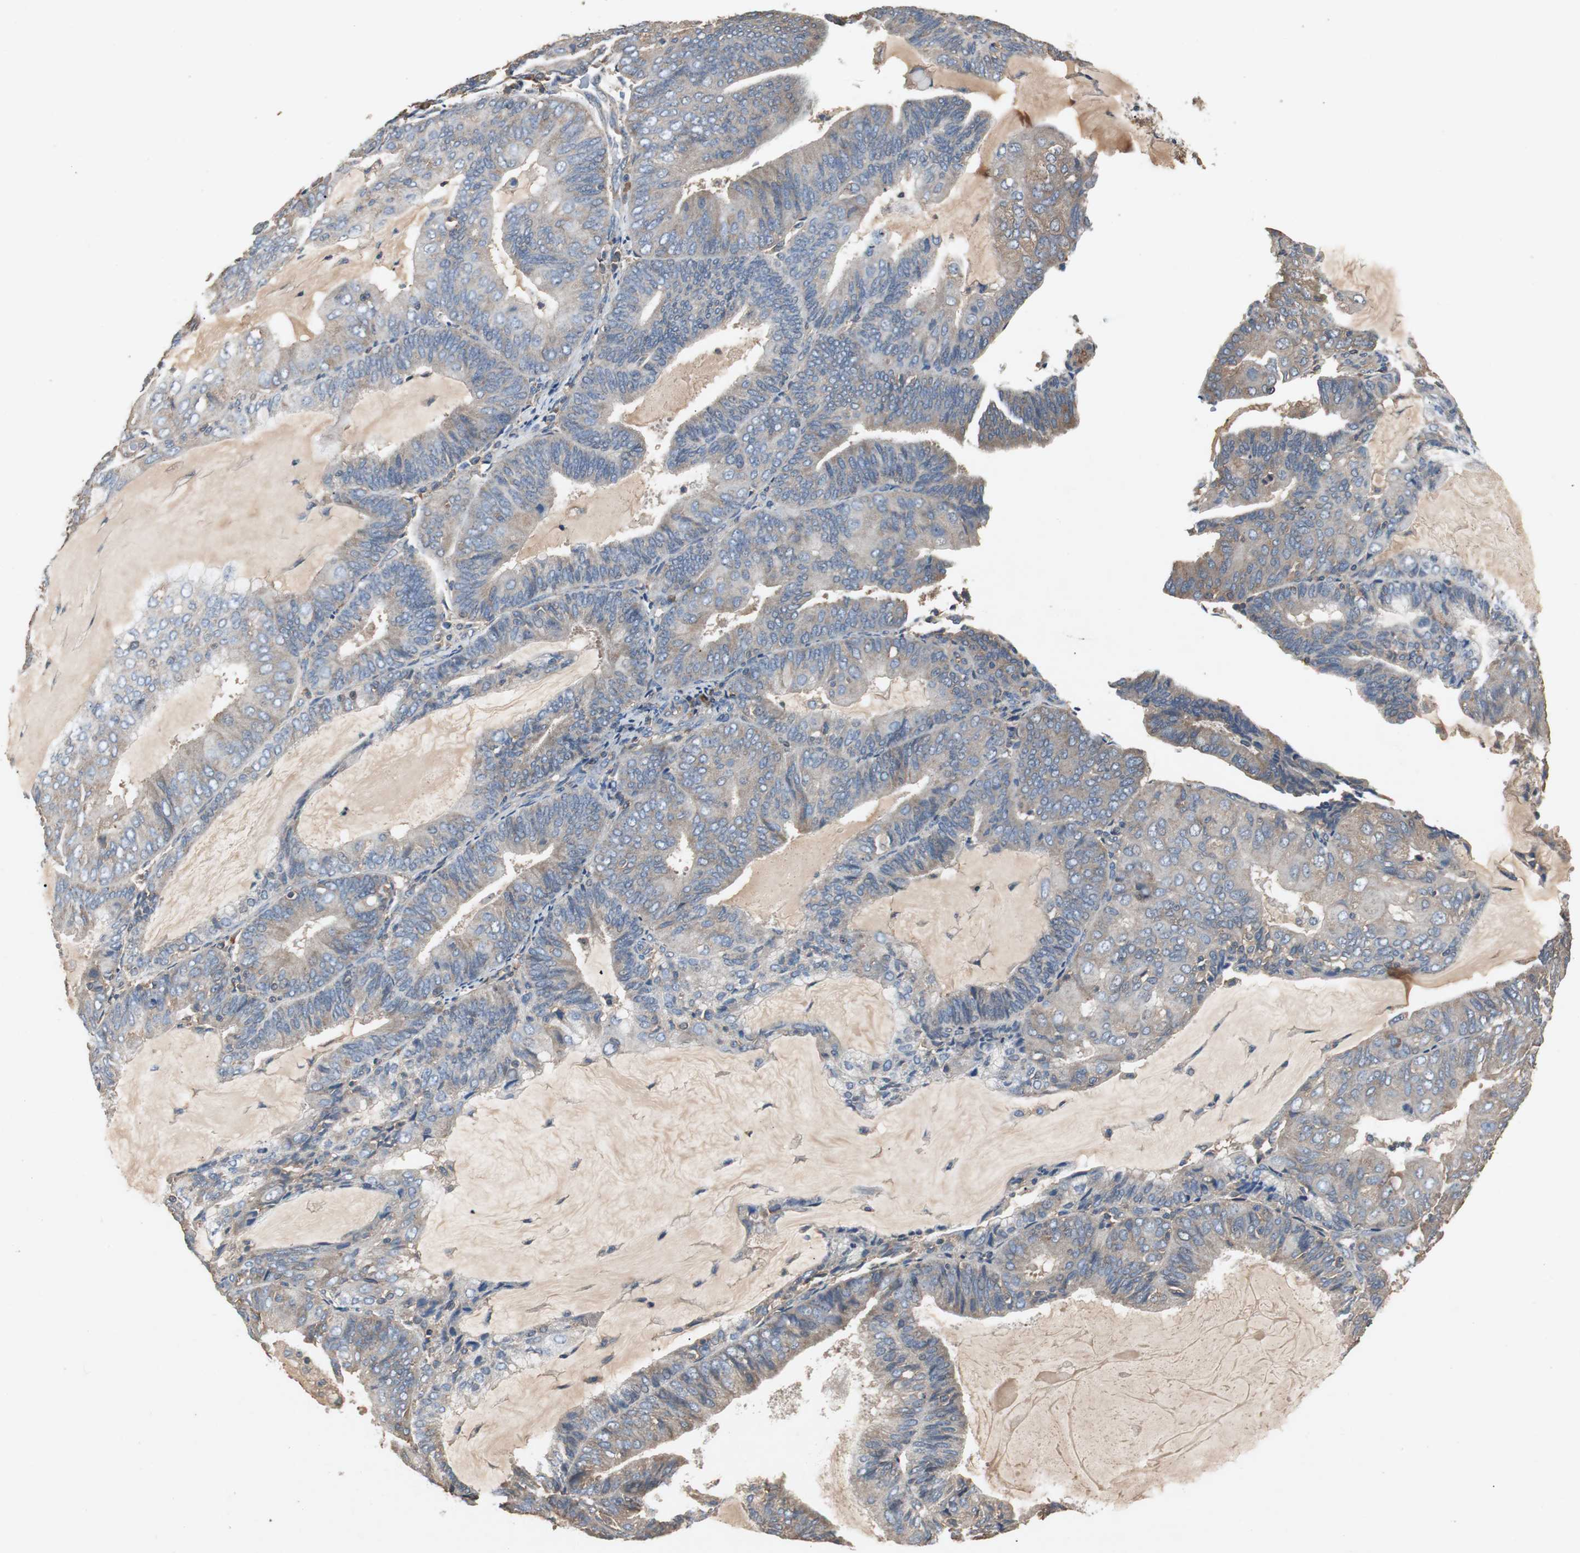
{"staining": {"intensity": "weak", "quantity": "<25%", "location": "cytoplasmic/membranous"}, "tissue": "endometrial cancer", "cell_type": "Tumor cells", "image_type": "cancer", "snomed": [{"axis": "morphology", "description": "Adenocarcinoma, NOS"}, {"axis": "topography", "description": "Endometrium"}], "caption": "There is no significant expression in tumor cells of endometrial adenocarcinoma.", "gene": "TNFRSF14", "patient": {"sex": "female", "age": 81}}